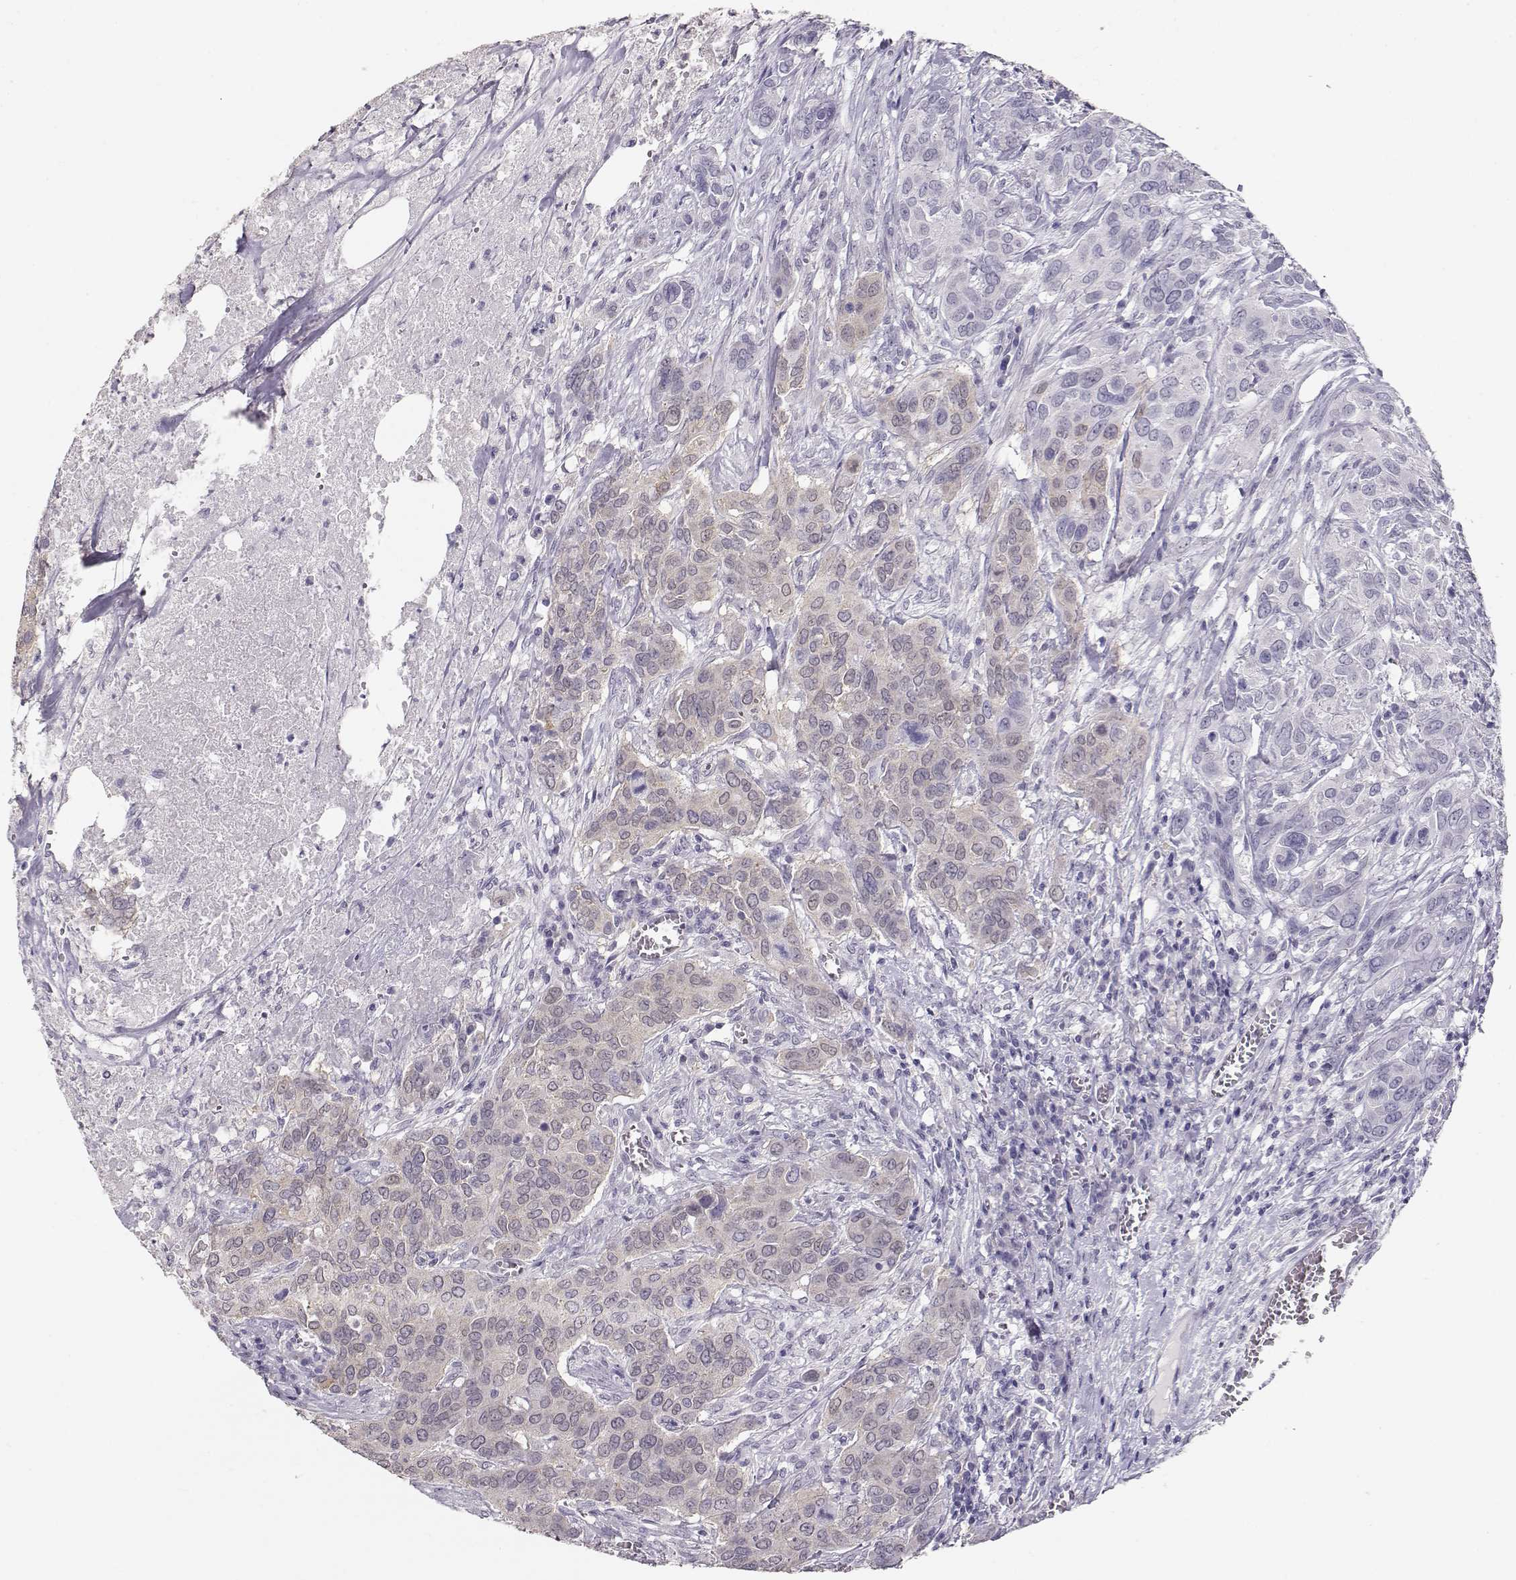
{"staining": {"intensity": "weak", "quantity": "<25%", "location": "cytoplasmic/membranous"}, "tissue": "urothelial cancer", "cell_type": "Tumor cells", "image_type": "cancer", "snomed": [{"axis": "morphology", "description": "Urothelial carcinoma, NOS"}, {"axis": "morphology", "description": "Urothelial carcinoma, High grade"}, {"axis": "topography", "description": "Urinary bladder"}], "caption": "The micrograph demonstrates no significant staining in tumor cells of urothelial cancer.", "gene": "MAGEC1", "patient": {"sex": "male", "age": 63}}